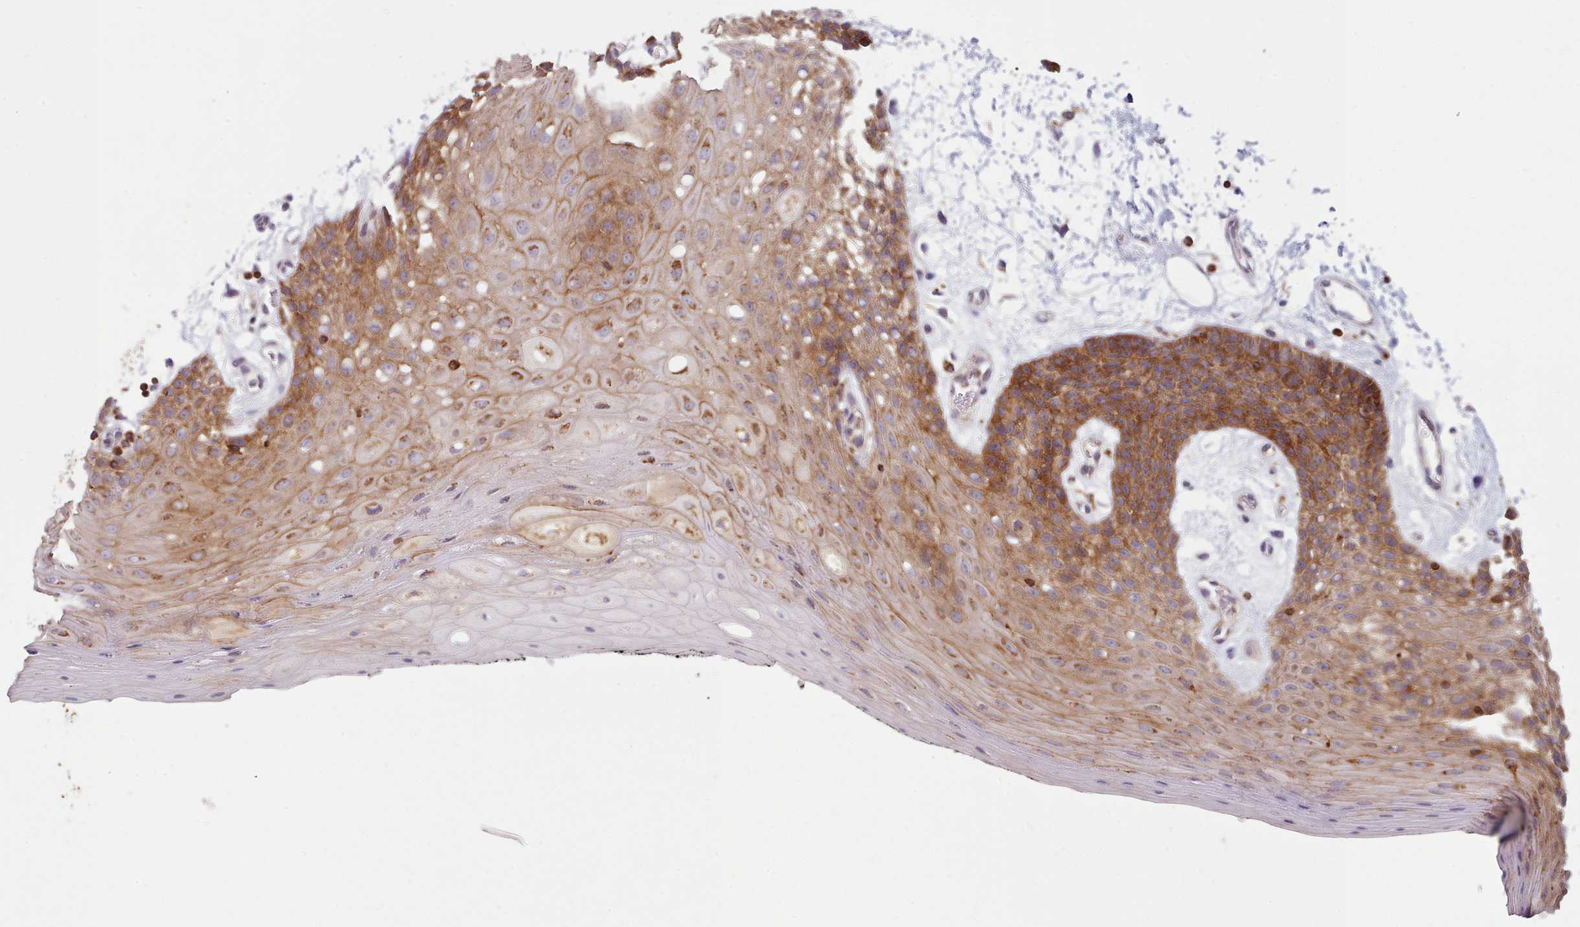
{"staining": {"intensity": "moderate", "quantity": ">75%", "location": "cytoplasmic/membranous"}, "tissue": "oral mucosa", "cell_type": "Squamous epithelial cells", "image_type": "normal", "snomed": [{"axis": "morphology", "description": "Normal tissue, NOS"}, {"axis": "topography", "description": "Oral tissue"}, {"axis": "topography", "description": "Tounge, NOS"}], "caption": "This is a photomicrograph of immunohistochemistry (IHC) staining of benign oral mucosa, which shows moderate expression in the cytoplasmic/membranous of squamous epithelial cells.", "gene": "CRYBG1", "patient": {"sex": "female", "age": 59}}